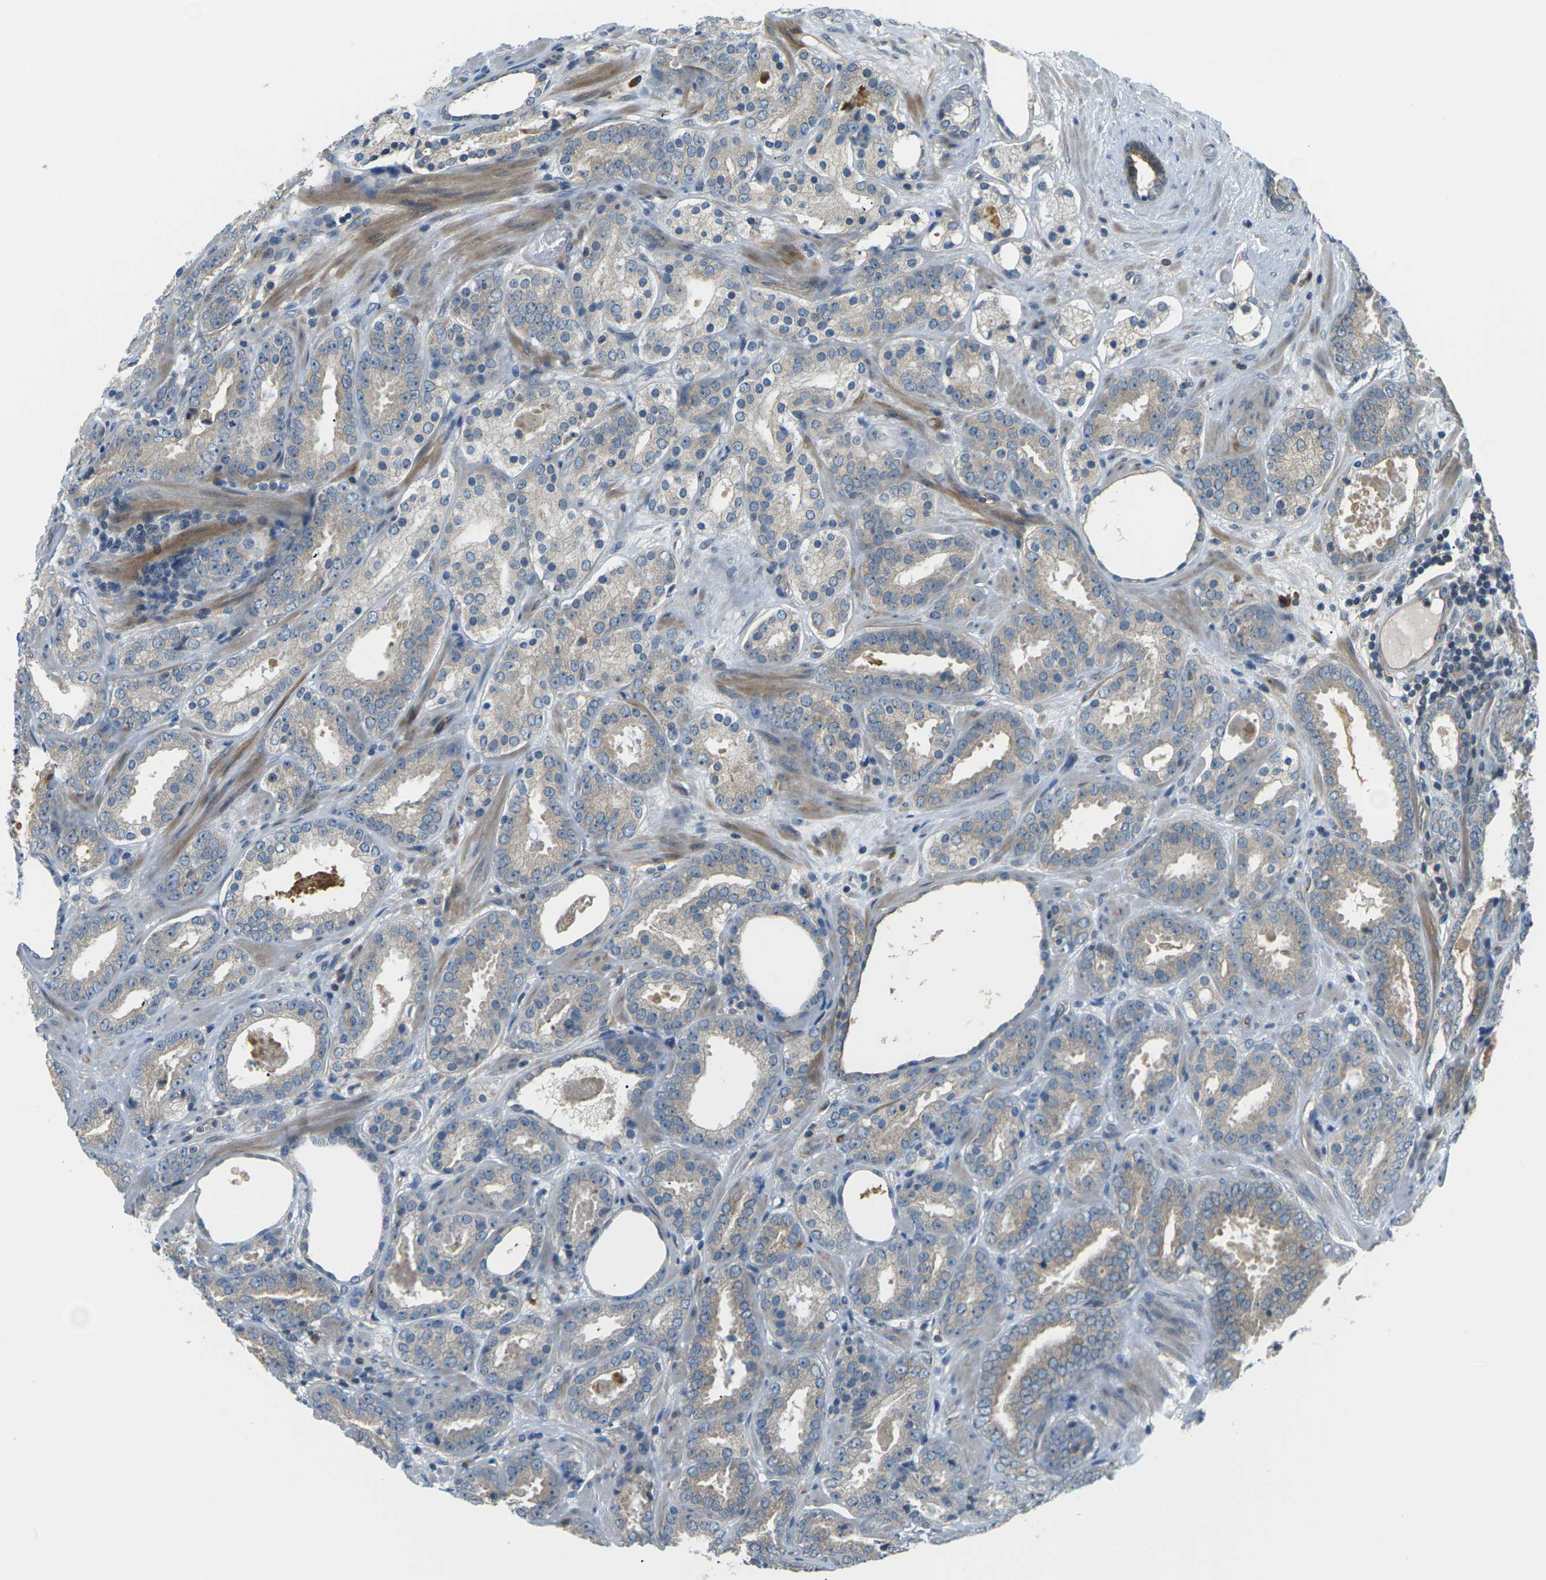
{"staining": {"intensity": "weak", "quantity": ">75%", "location": "cytoplasmic/membranous"}, "tissue": "prostate cancer", "cell_type": "Tumor cells", "image_type": "cancer", "snomed": [{"axis": "morphology", "description": "Adenocarcinoma, Low grade"}, {"axis": "topography", "description": "Prostate"}], "caption": "A brown stain highlights weak cytoplasmic/membranous staining of a protein in prostate adenocarcinoma (low-grade) tumor cells.", "gene": "SLC13A3", "patient": {"sex": "male", "age": 69}}